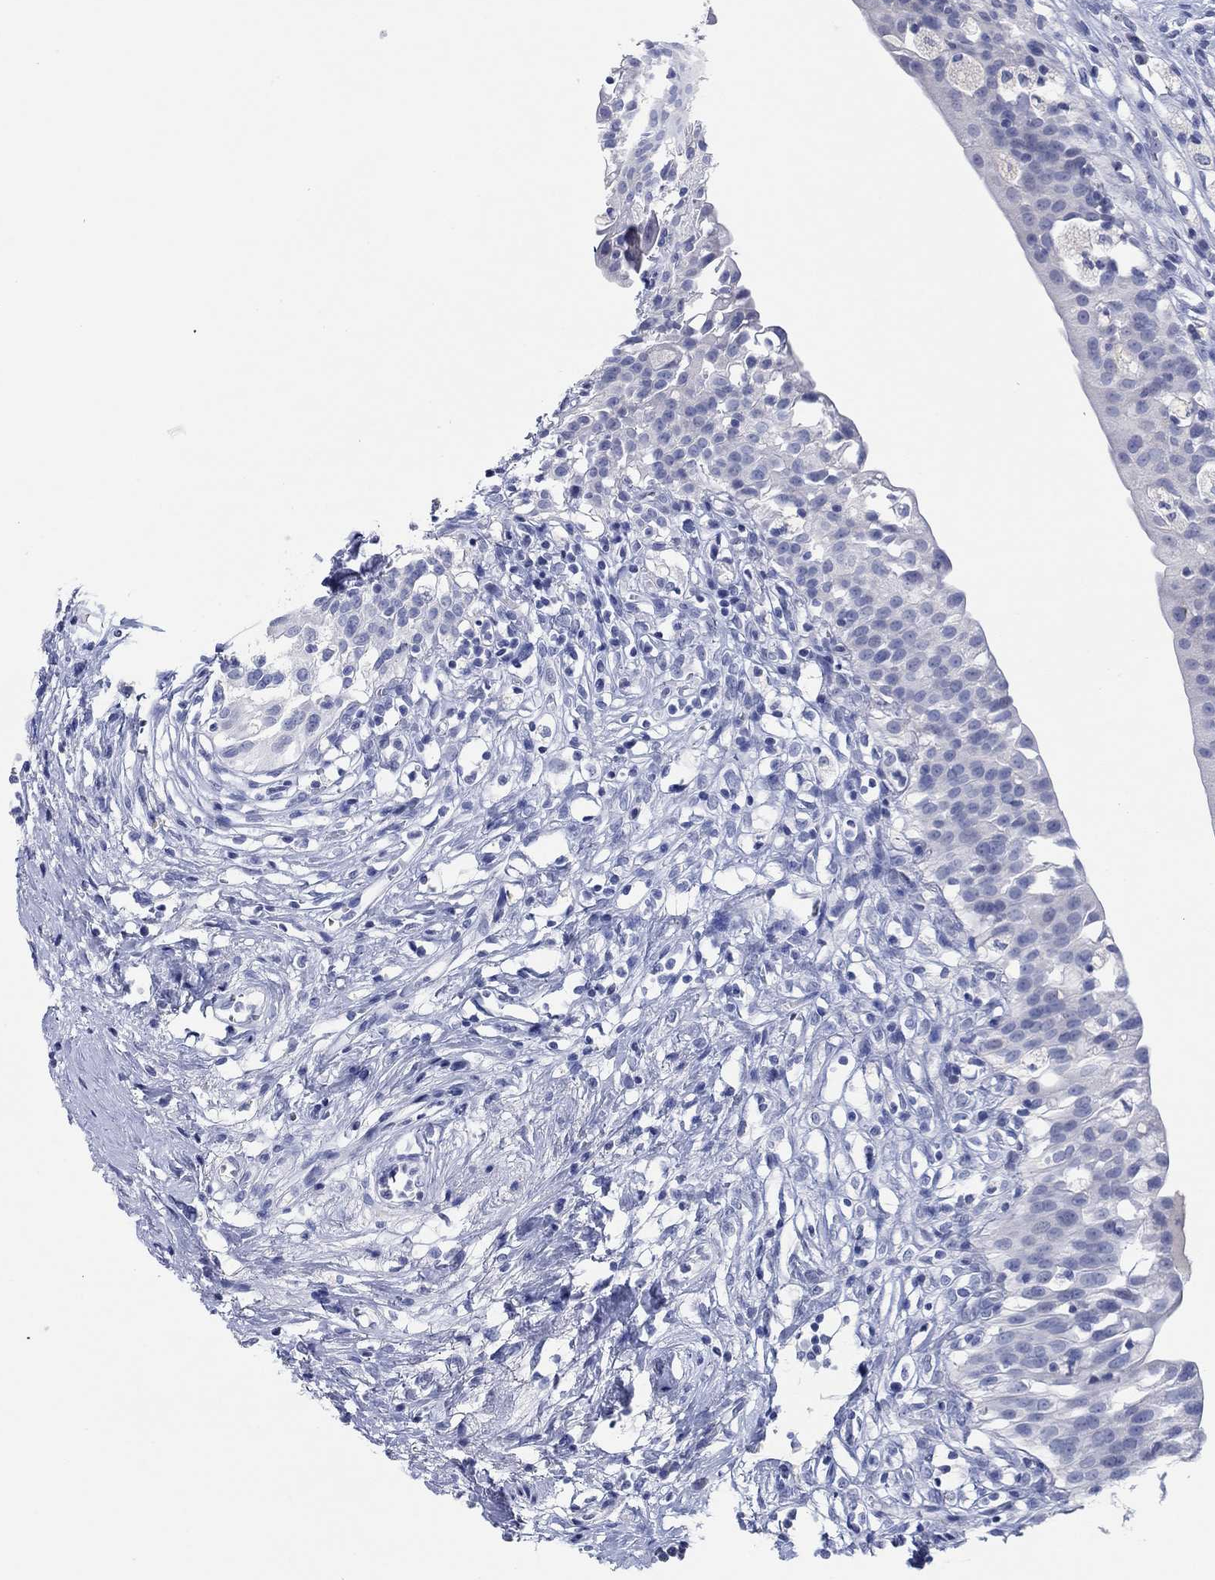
{"staining": {"intensity": "negative", "quantity": "none", "location": "none"}, "tissue": "urinary bladder", "cell_type": "Urothelial cells", "image_type": "normal", "snomed": [{"axis": "morphology", "description": "Normal tissue, NOS"}, {"axis": "topography", "description": "Urinary bladder"}], "caption": "Human urinary bladder stained for a protein using IHC demonstrates no staining in urothelial cells.", "gene": "POU5F1", "patient": {"sex": "male", "age": 76}}